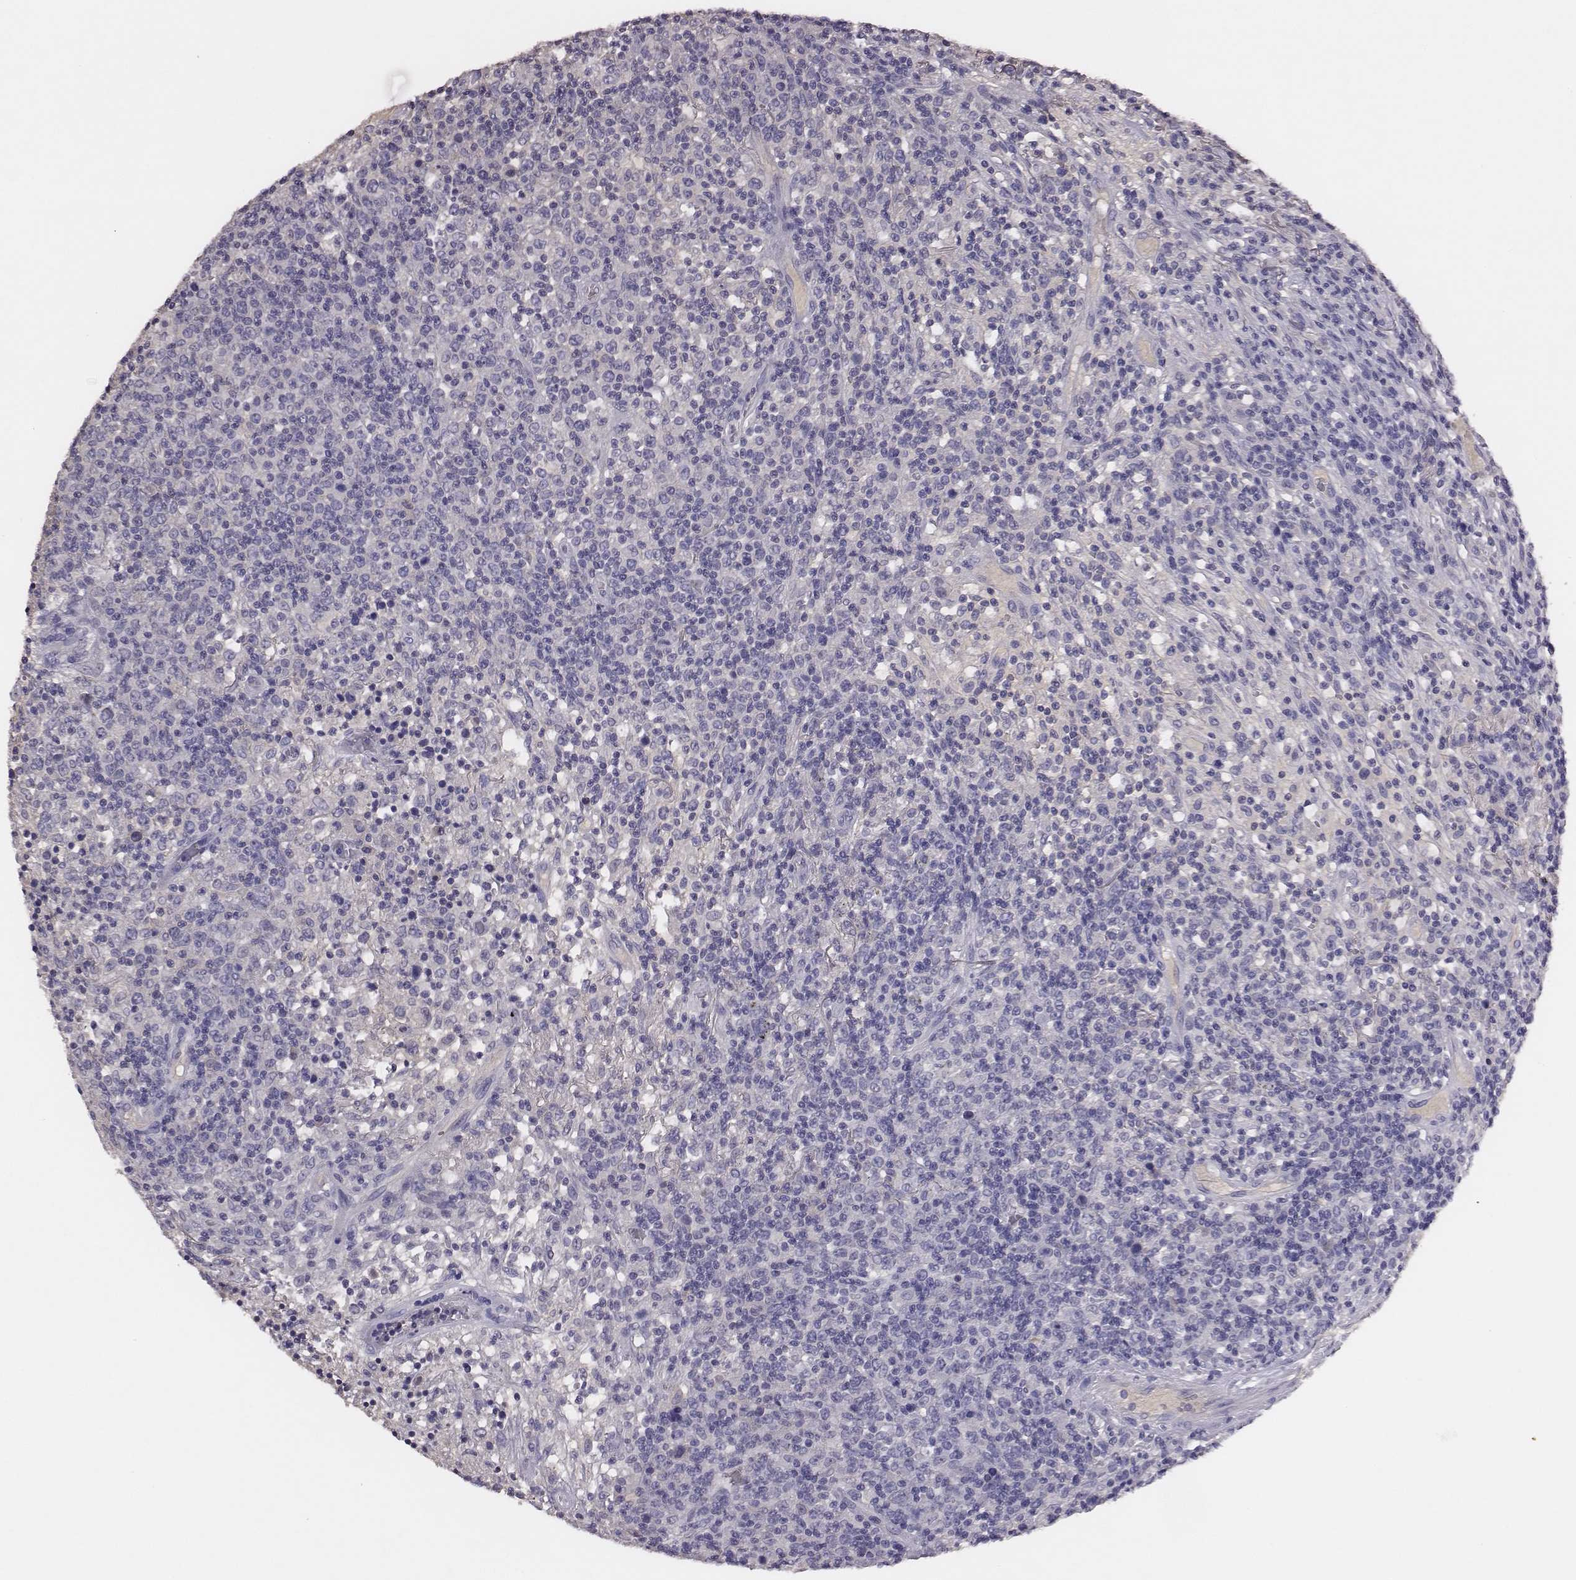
{"staining": {"intensity": "negative", "quantity": "none", "location": "none"}, "tissue": "lymphoma", "cell_type": "Tumor cells", "image_type": "cancer", "snomed": [{"axis": "morphology", "description": "Malignant lymphoma, non-Hodgkin's type, High grade"}, {"axis": "topography", "description": "Lung"}], "caption": "This is a micrograph of IHC staining of lymphoma, which shows no expression in tumor cells.", "gene": "EN1", "patient": {"sex": "male", "age": 79}}